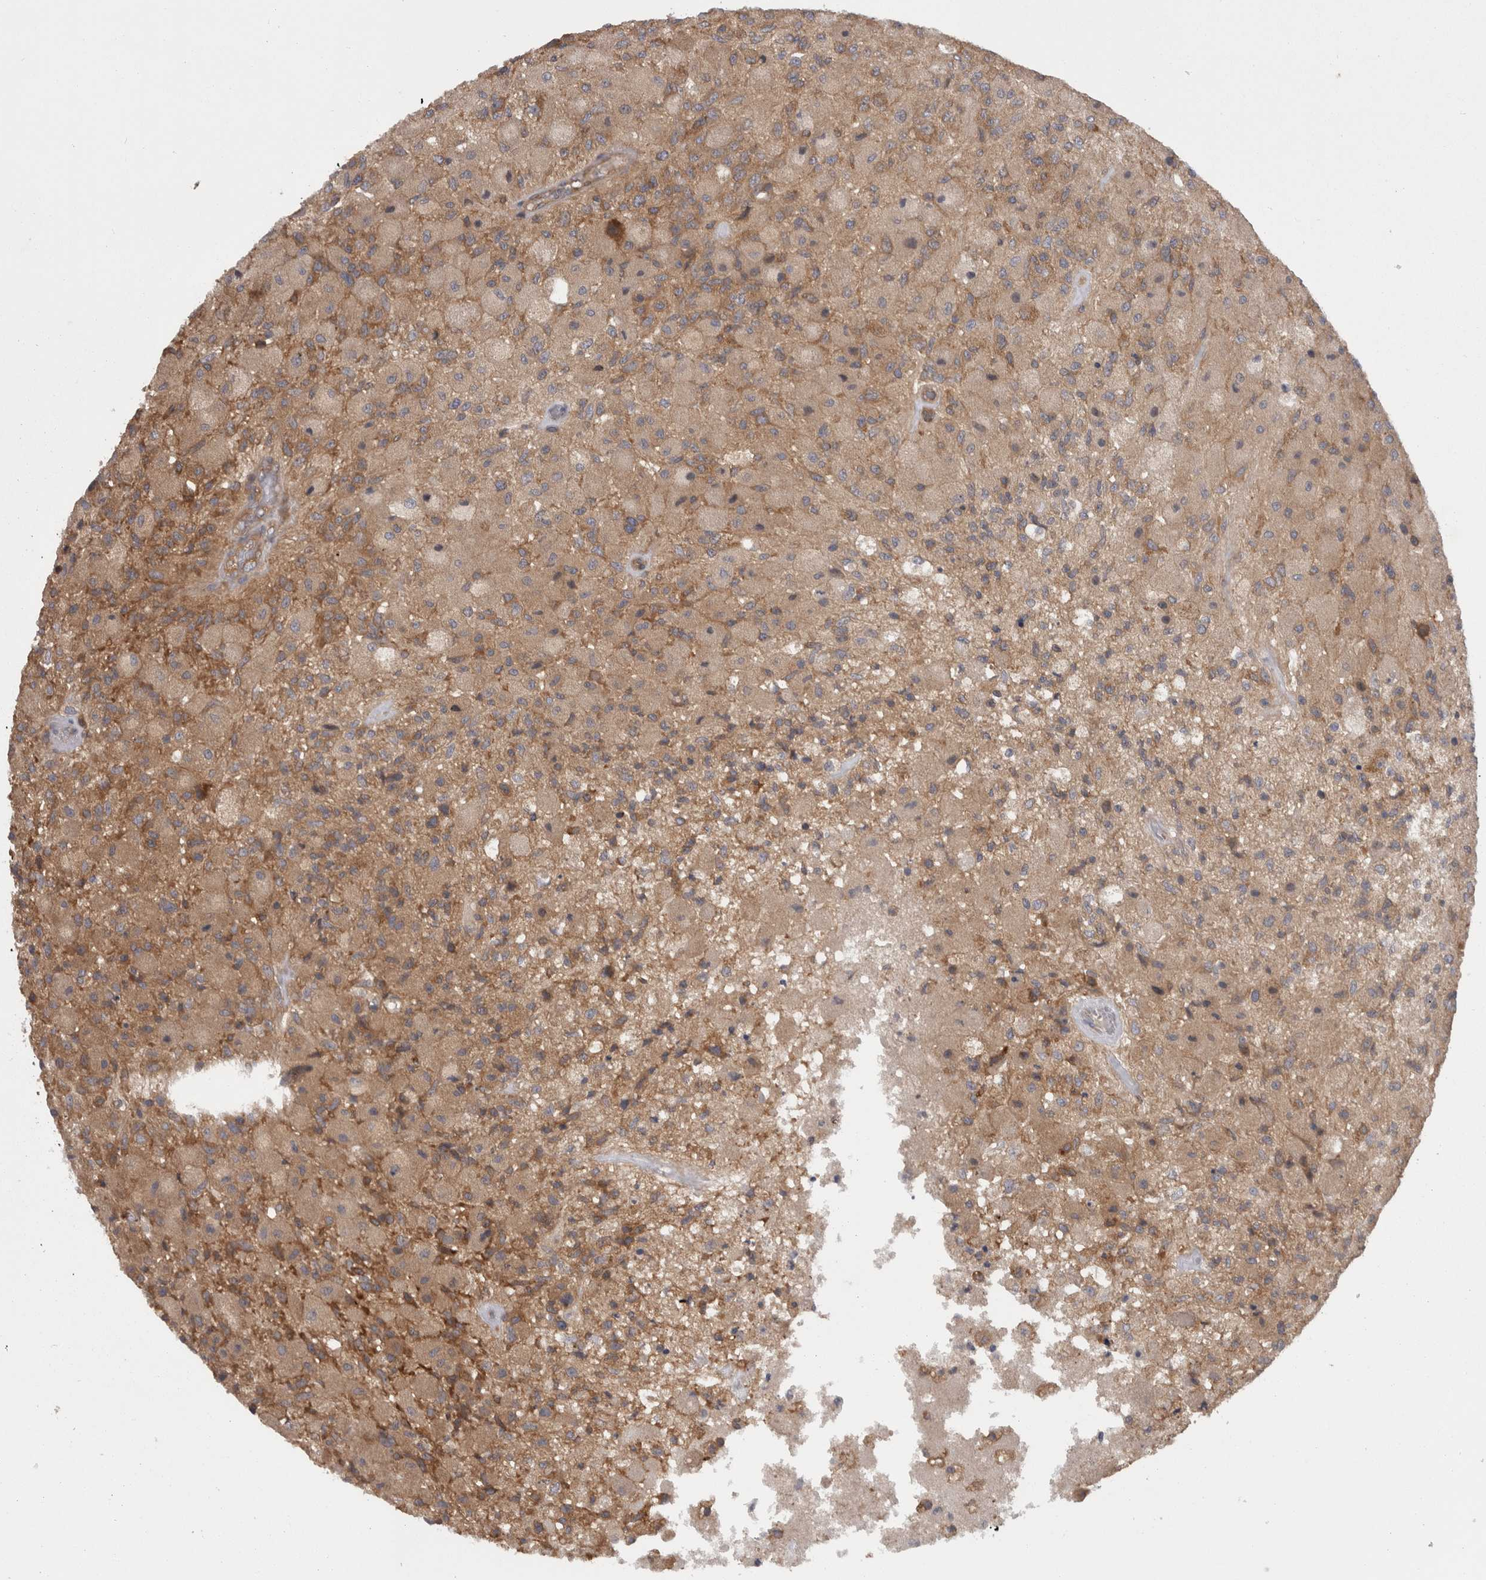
{"staining": {"intensity": "weak", "quantity": ">75%", "location": "cytoplasmic/membranous"}, "tissue": "glioma", "cell_type": "Tumor cells", "image_type": "cancer", "snomed": [{"axis": "morphology", "description": "Normal tissue, NOS"}, {"axis": "morphology", "description": "Glioma, malignant, High grade"}, {"axis": "topography", "description": "Cerebral cortex"}], "caption": "Glioma stained with a brown dye displays weak cytoplasmic/membranous positive staining in approximately >75% of tumor cells.", "gene": "SMCR8", "patient": {"sex": "male", "age": 77}}